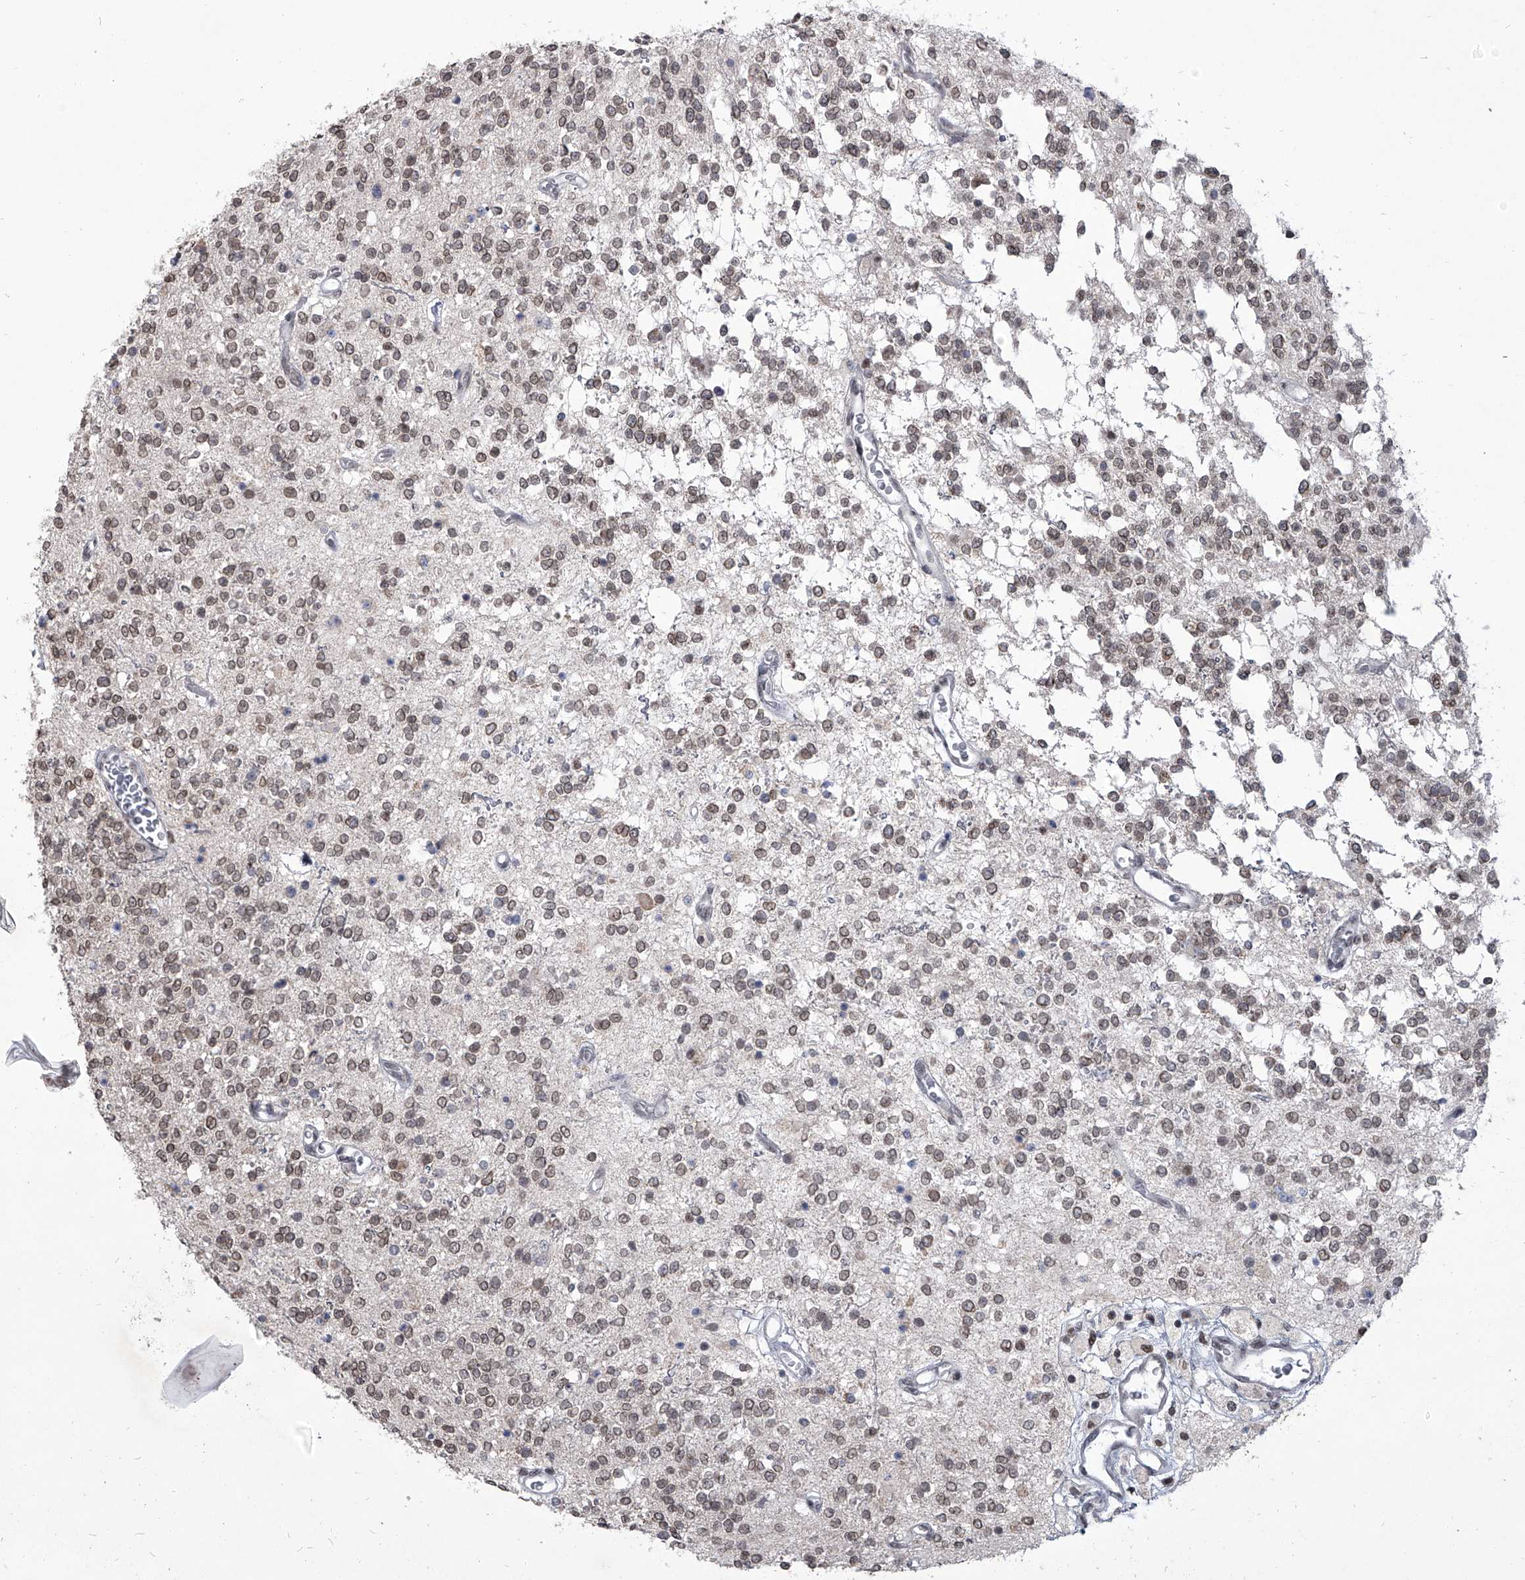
{"staining": {"intensity": "moderate", "quantity": "25%-75%", "location": "nuclear"}, "tissue": "glioma", "cell_type": "Tumor cells", "image_type": "cancer", "snomed": [{"axis": "morphology", "description": "Glioma, malignant, High grade"}, {"axis": "topography", "description": "Brain"}], "caption": "This image demonstrates IHC staining of glioma, with medium moderate nuclear staining in approximately 25%-75% of tumor cells.", "gene": "PPIL4", "patient": {"sex": "male", "age": 34}}